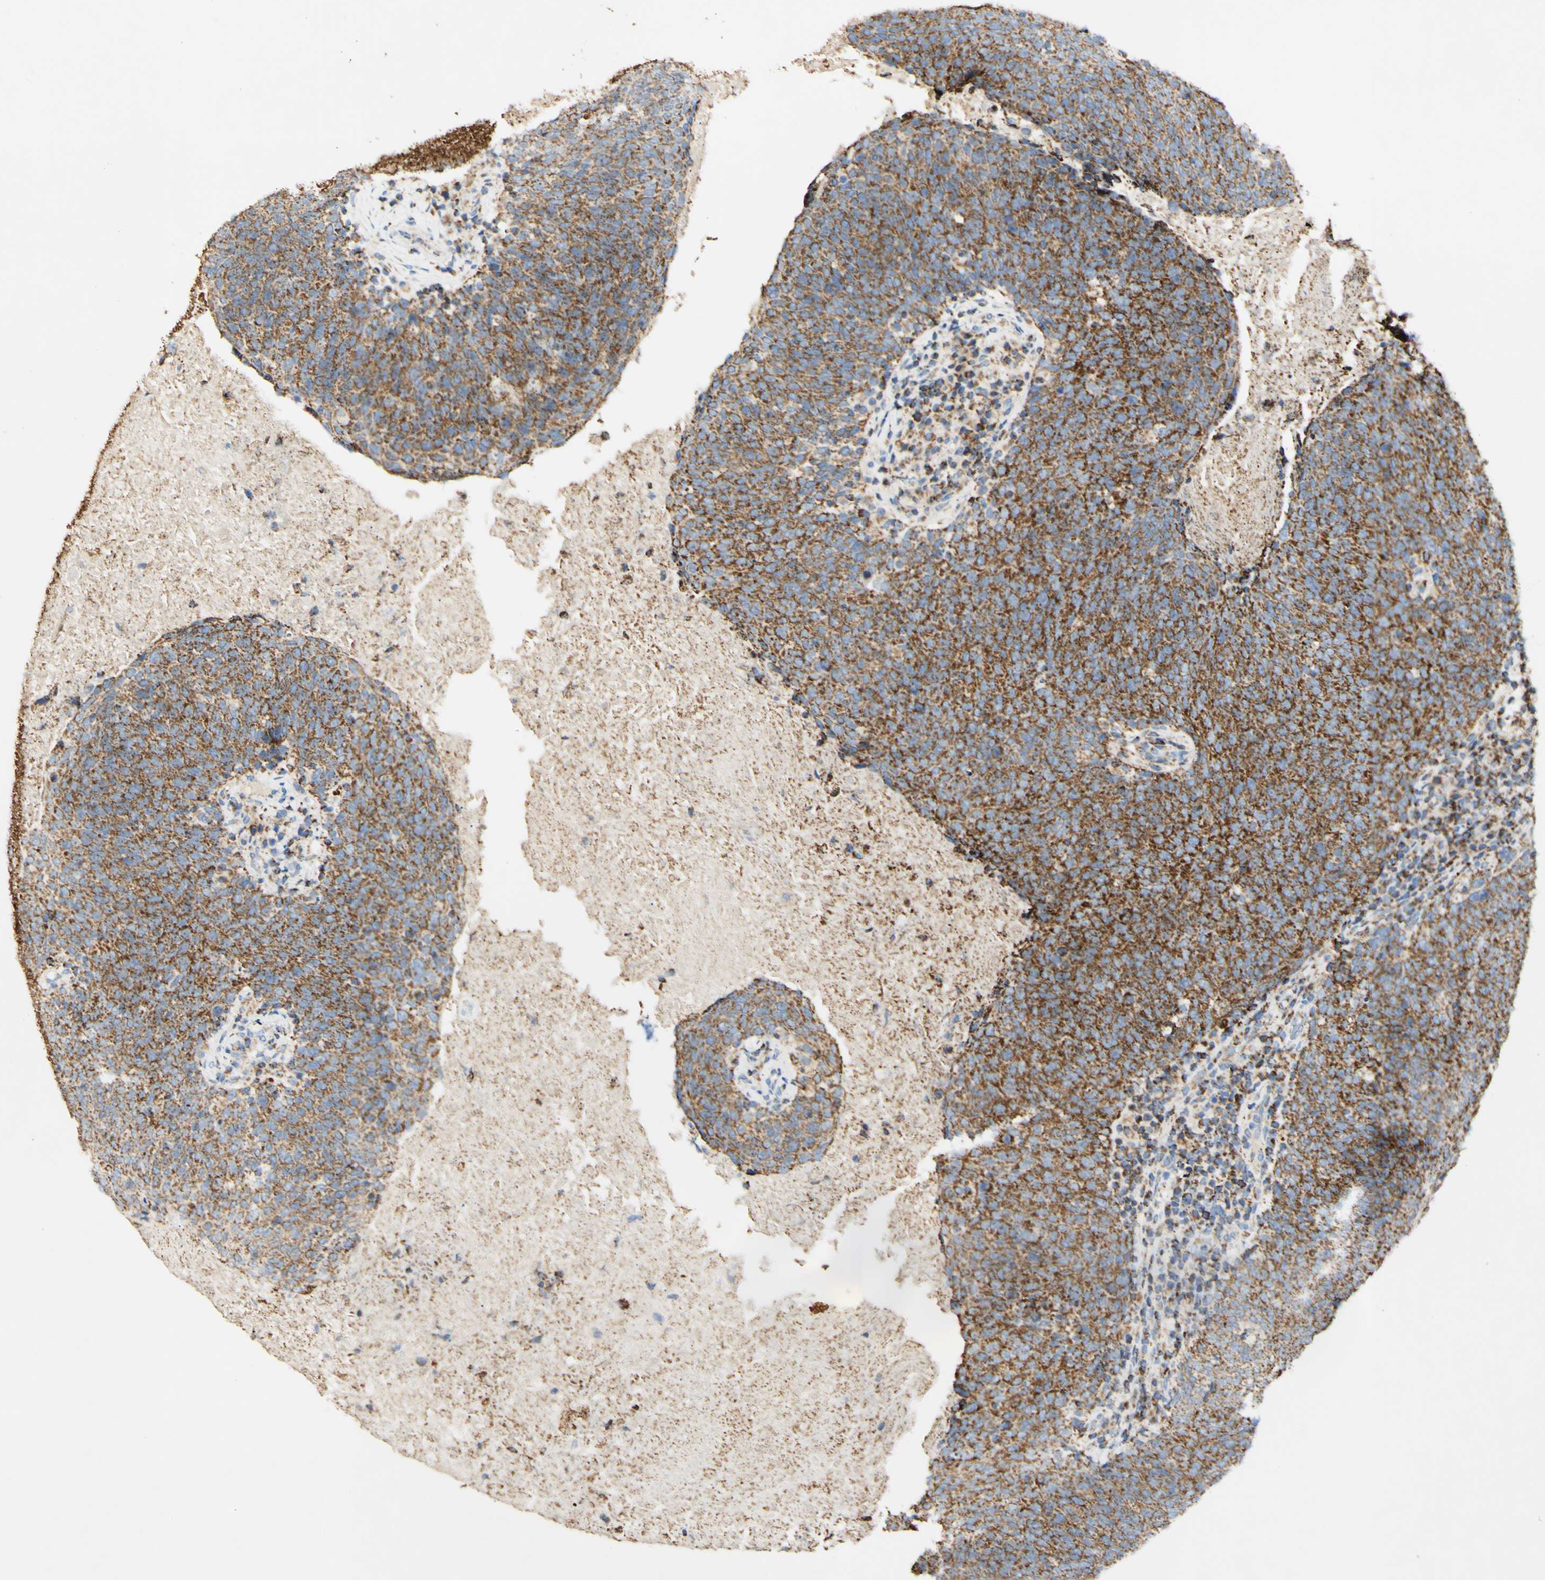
{"staining": {"intensity": "moderate", "quantity": ">75%", "location": "cytoplasmic/membranous"}, "tissue": "head and neck cancer", "cell_type": "Tumor cells", "image_type": "cancer", "snomed": [{"axis": "morphology", "description": "Squamous cell carcinoma, NOS"}, {"axis": "morphology", "description": "Squamous cell carcinoma, metastatic, NOS"}, {"axis": "topography", "description": "Lymph node"}, {"axis": "topography", "description": "Head-Neck"}], "caption": "DAB (3,3'-diaminobenzidine) immunohistochemical staining of human head and neck cancer displays moderate cytoplasmic/membranous protein expression in approximately >75% of tumor cells.", "gene": "OXCT1", "patient": {"sex": "male", "age": 62}}